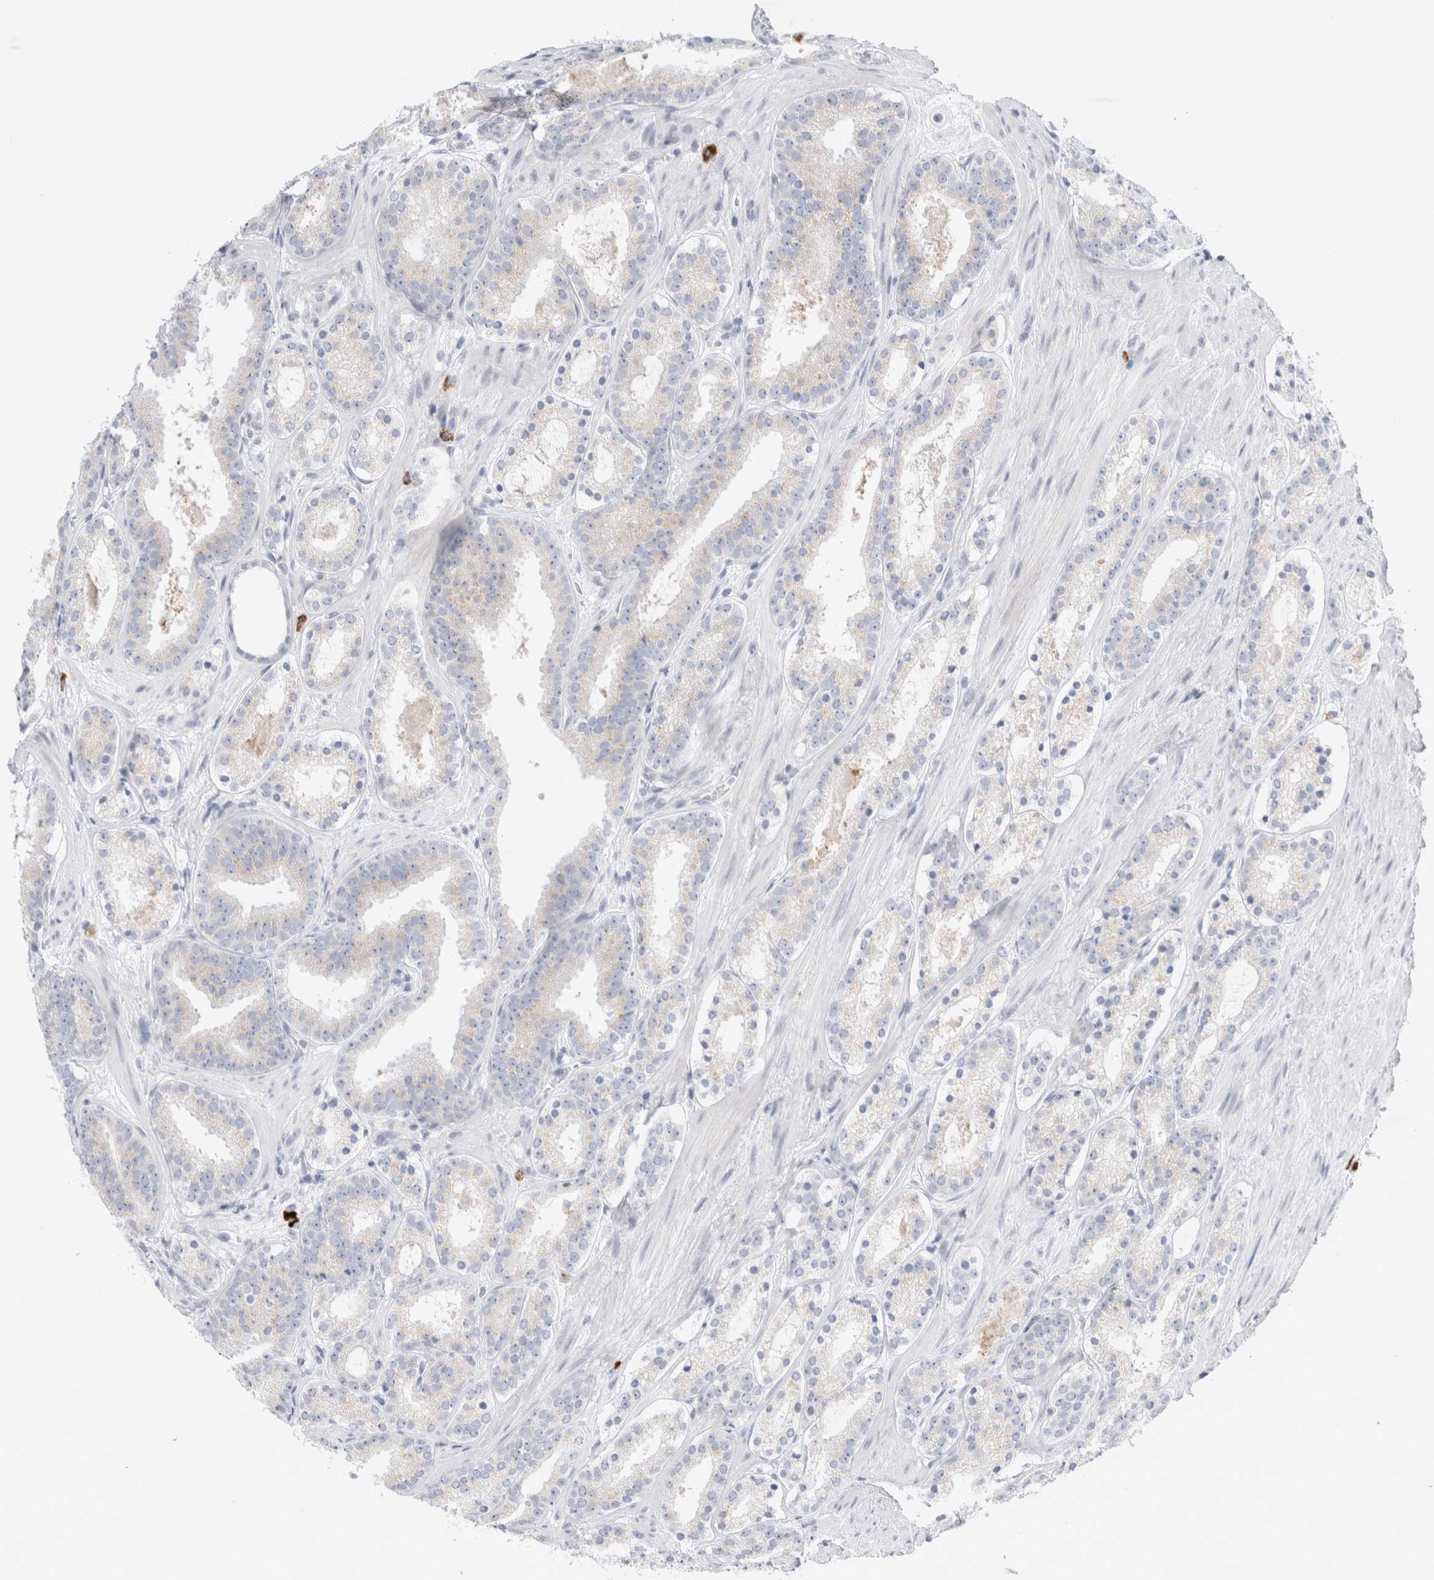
{"staining": {"intensity": "weak", "quantity": "<25%", "location": "cytoplasmic/membranous"}, "tissue": "prostate cancer", "cell_type": "Tumor cells", "image_type": "cancer", "snomed": [{"axis": "morphology", "description": "Adenocarcinoma, Low grade"}, {"axis": "topography", "description": "Prostate"}], "caption": "This is an immunohistochemistry (IHC) image of human prostate adenocarcinoma (low-grade). There is no positivity in tumor cells.", "gene": "SLC22A12", "patient": {"sex": "male", "age": 69}}